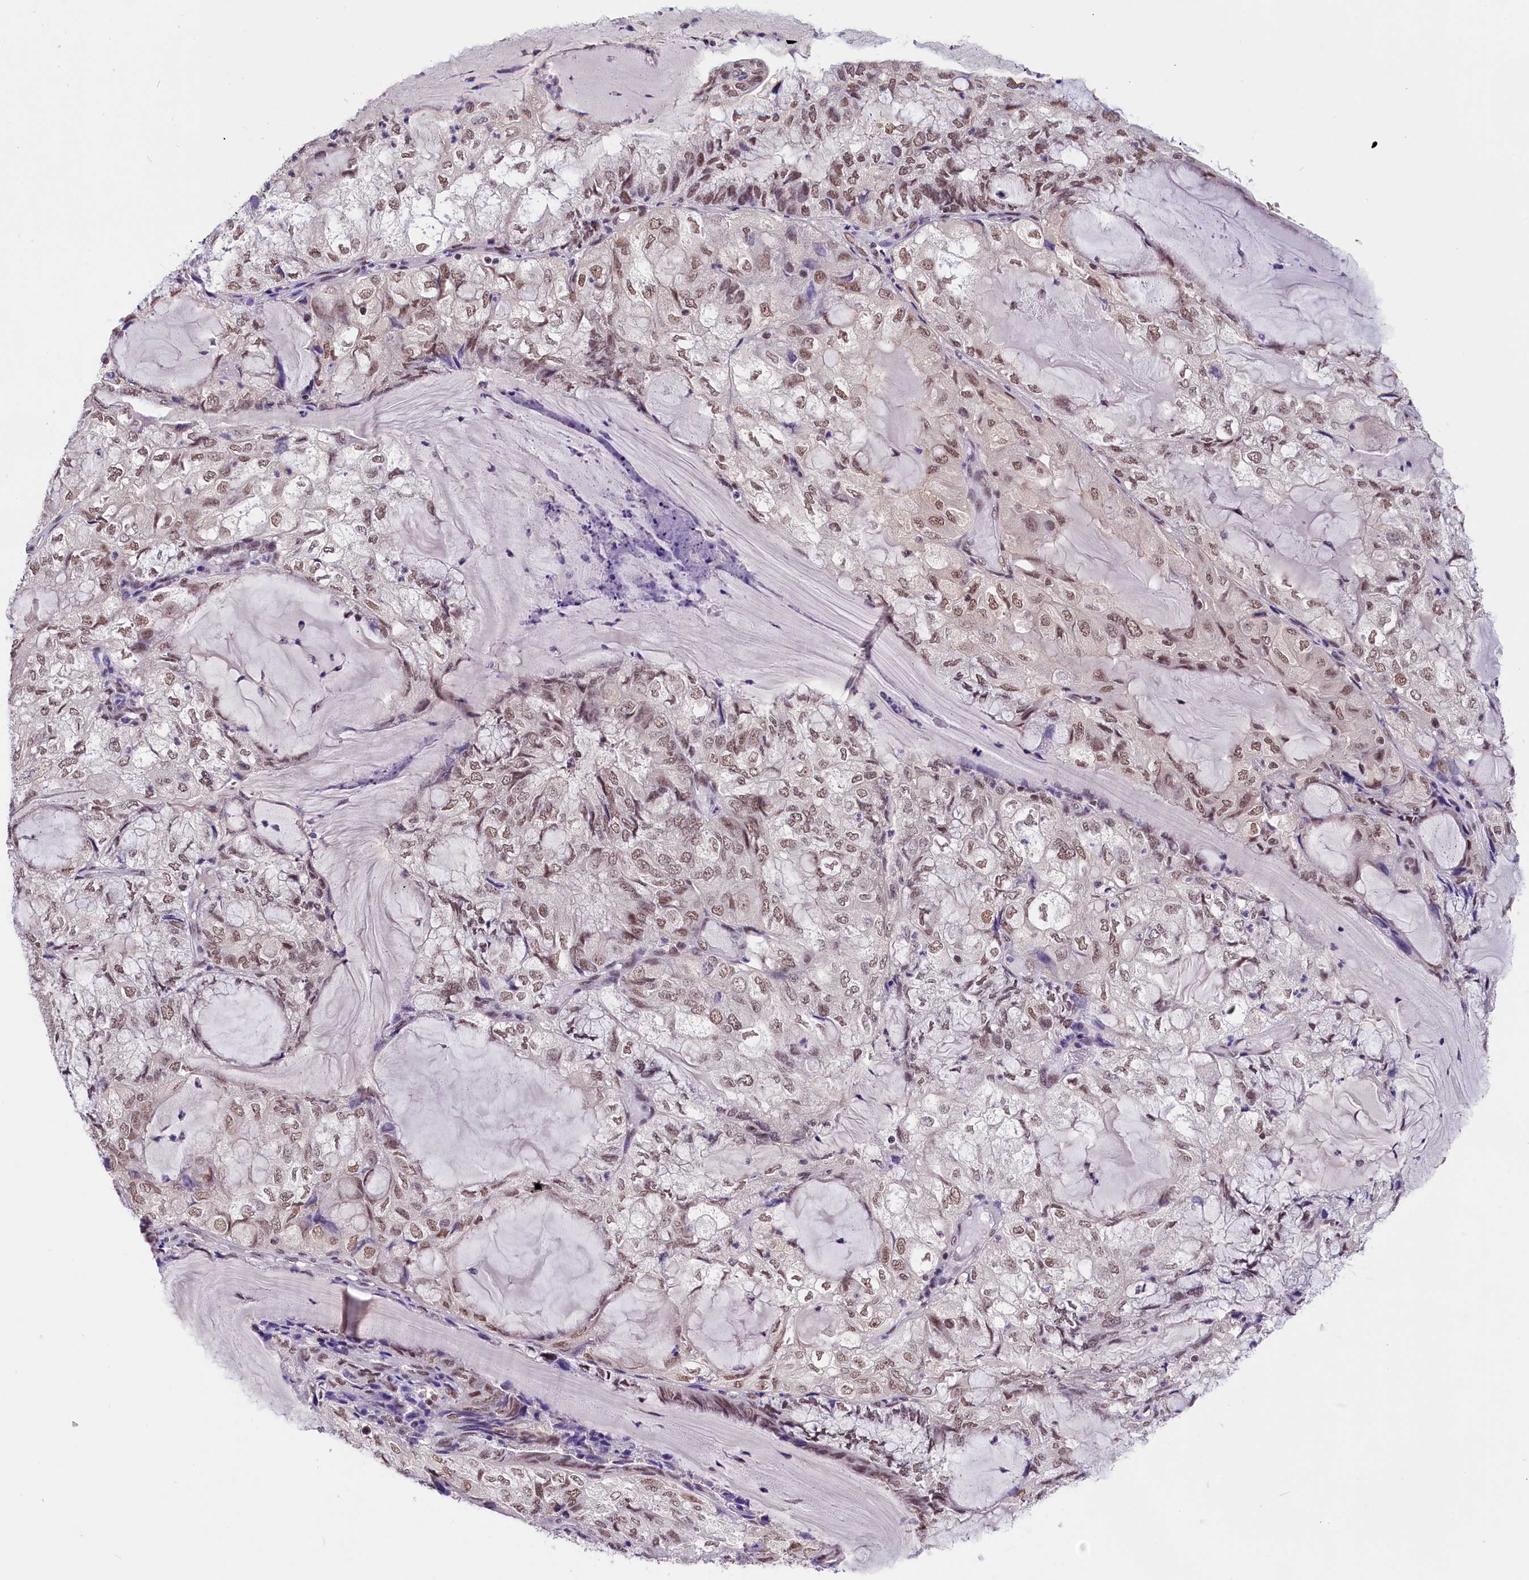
{"staining": {"intensity": "moderate", "quantity": ">75%", "location": "nuclear"}, "tissue": "endometrial cancer", "cell_type": "Tumor cells", "image_type": "cancer", "snomed": [{"axis": "morphology", "description": "Adenocarcinoma, NOS"}, {"axis": "topography", "description": "Endometrium"}], "caption": "IHC (DAB) staining of endometrial adenocarcinoma displays moderate nuclear protein positivity in about >75% of tumor cells. Using DAB (brown) and hematoxylin (blue) stains, captured at high magnification using brightfield microscopy.", "gene": "ZC3H4", "patient": {"sex": "female", "age": 81}}